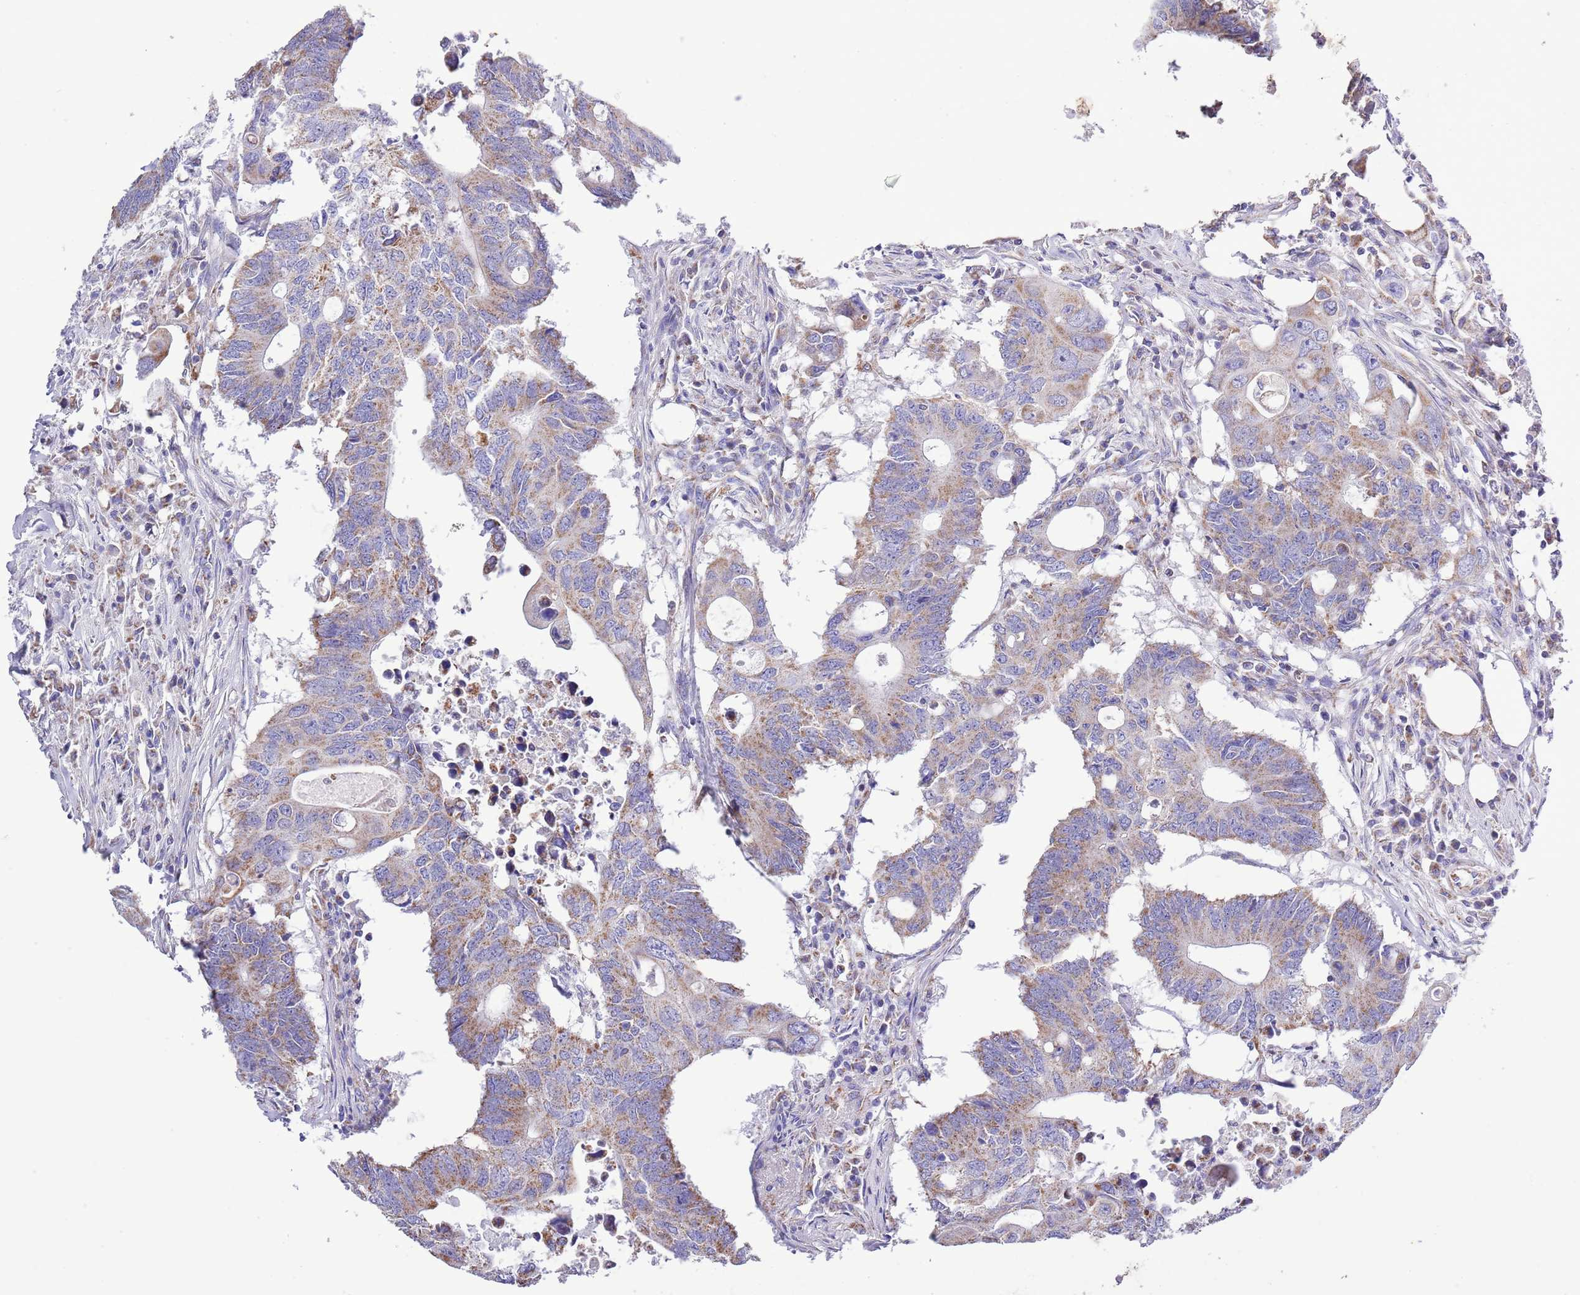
{"staining": {"intensity": "weak", "quantity": ">75%", "location": "cytoplasmic/membranous"}, "tissue": "colorectal cancer", "cell_type": "Tumor cells", "image_type": "cancer", "snomed": [{"axis": "morphology", "description": "Adenocarcinoma, NOS"}, {"axis": "topography", "description": "Colon"}], "caption": "Immunohistochemical staining of human colorectal adenocarcinoma reveals weak cytoplasmic/membranous protein expression in about >75% of tumor cells.", "gene": "TEKTIP1", "patient": {"sex": "male", "age": 71}}